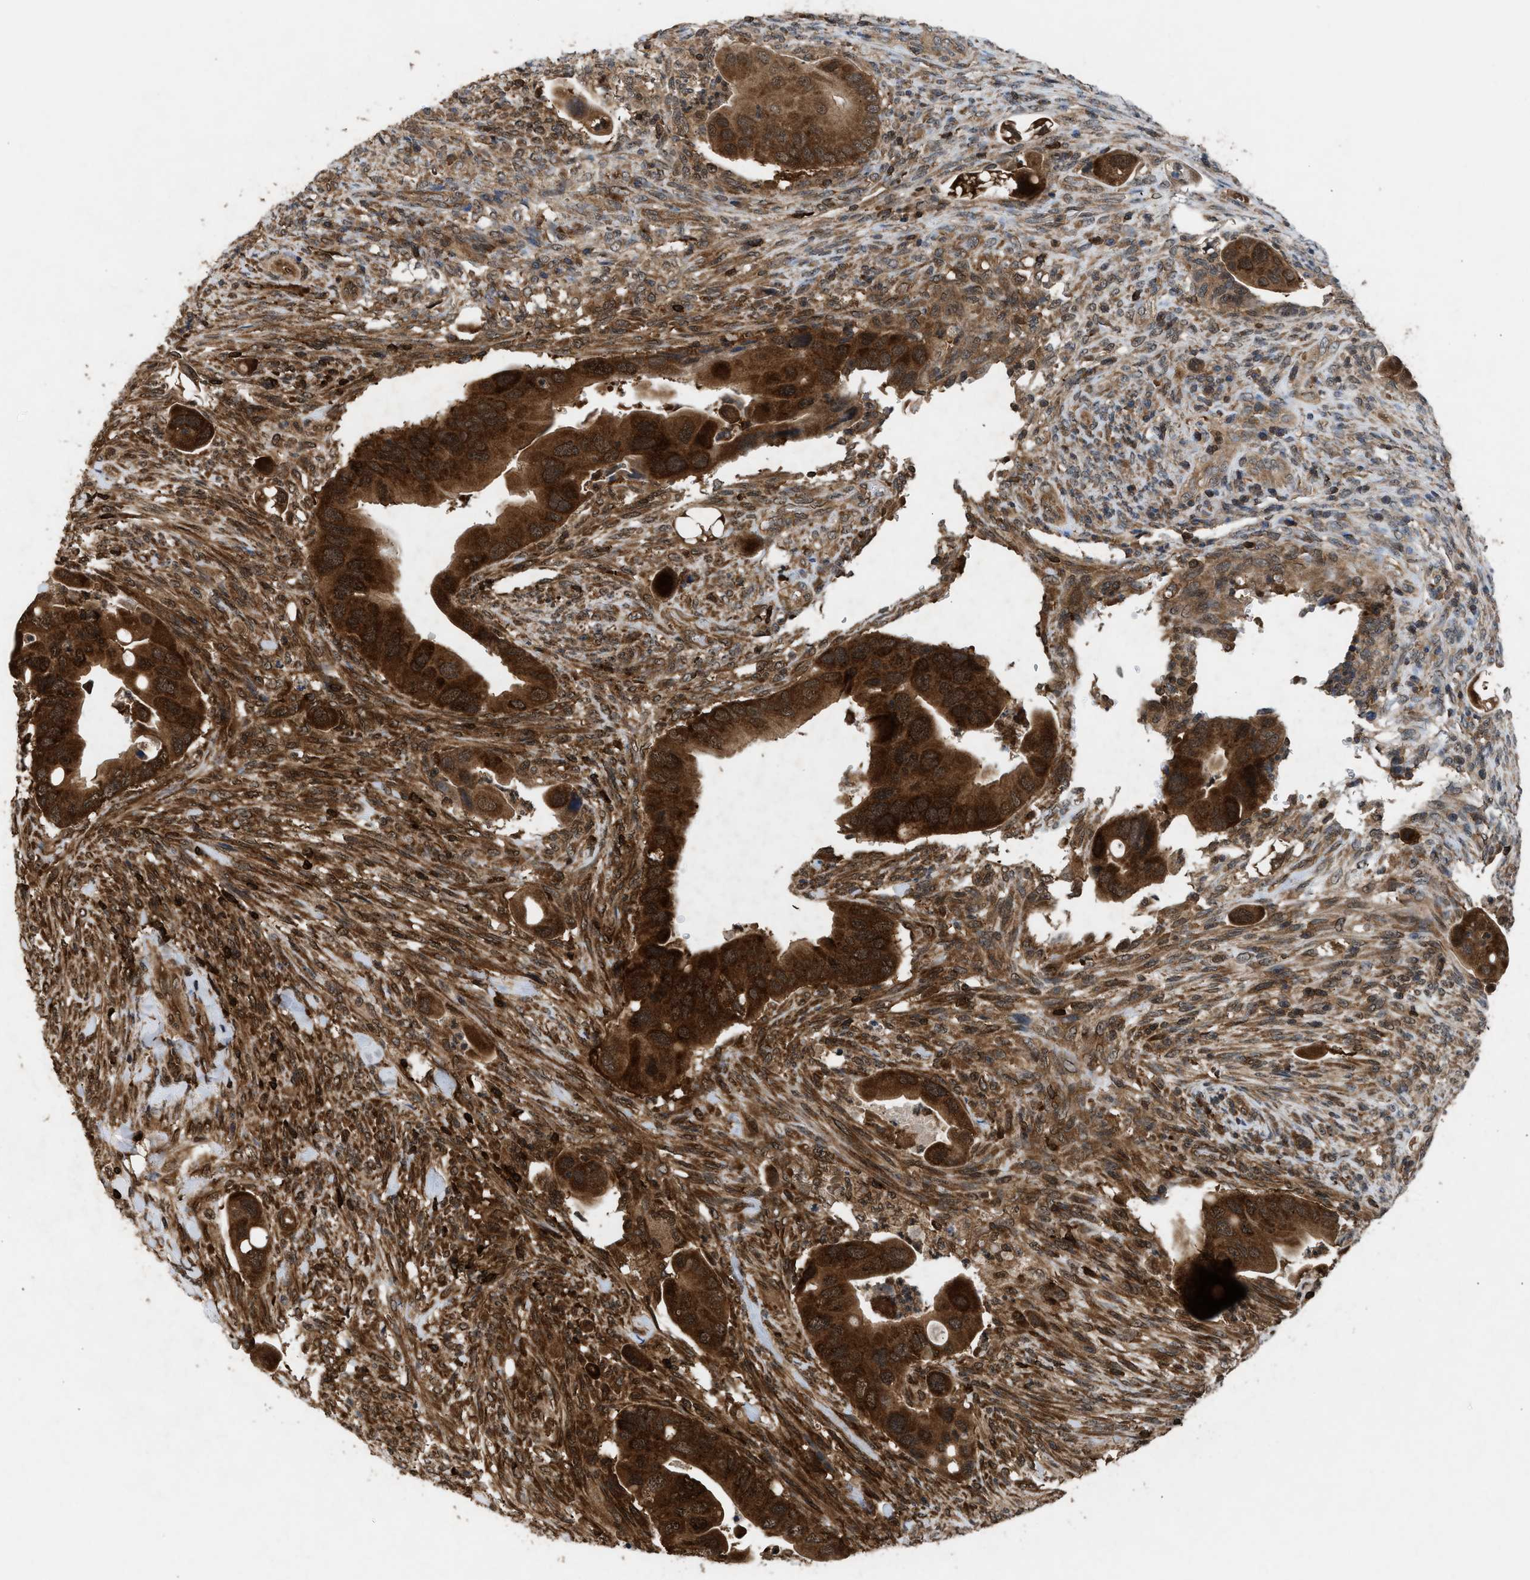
{"staining": {"intensity": "strong", "quantity": ">75%", "location": "cytoplasmic/membranous,nuclear"}, "tissue": "colorectal cancer", "cell_type": "Tumor cells", "image_type": "cancer", "snomed": [{"axis": "morphology", "description": "Adenocarcinoma, NOS"}, {"axis": "topography", "description": "Rectum"}], "caption": "A brown stain labels strong cytoplasmic/membranous and nuclear expression of a protein in colorectal cancer (adenocarcinoma) tumor cells. The staining was performed using DAB (3,3'-diaminobenzidine), with brown indicating positive protein expression. Nuclei are stained blue with hematoxylin.", "gene": "OXSR1", "patient": {"sex": "female", "age": 57}}